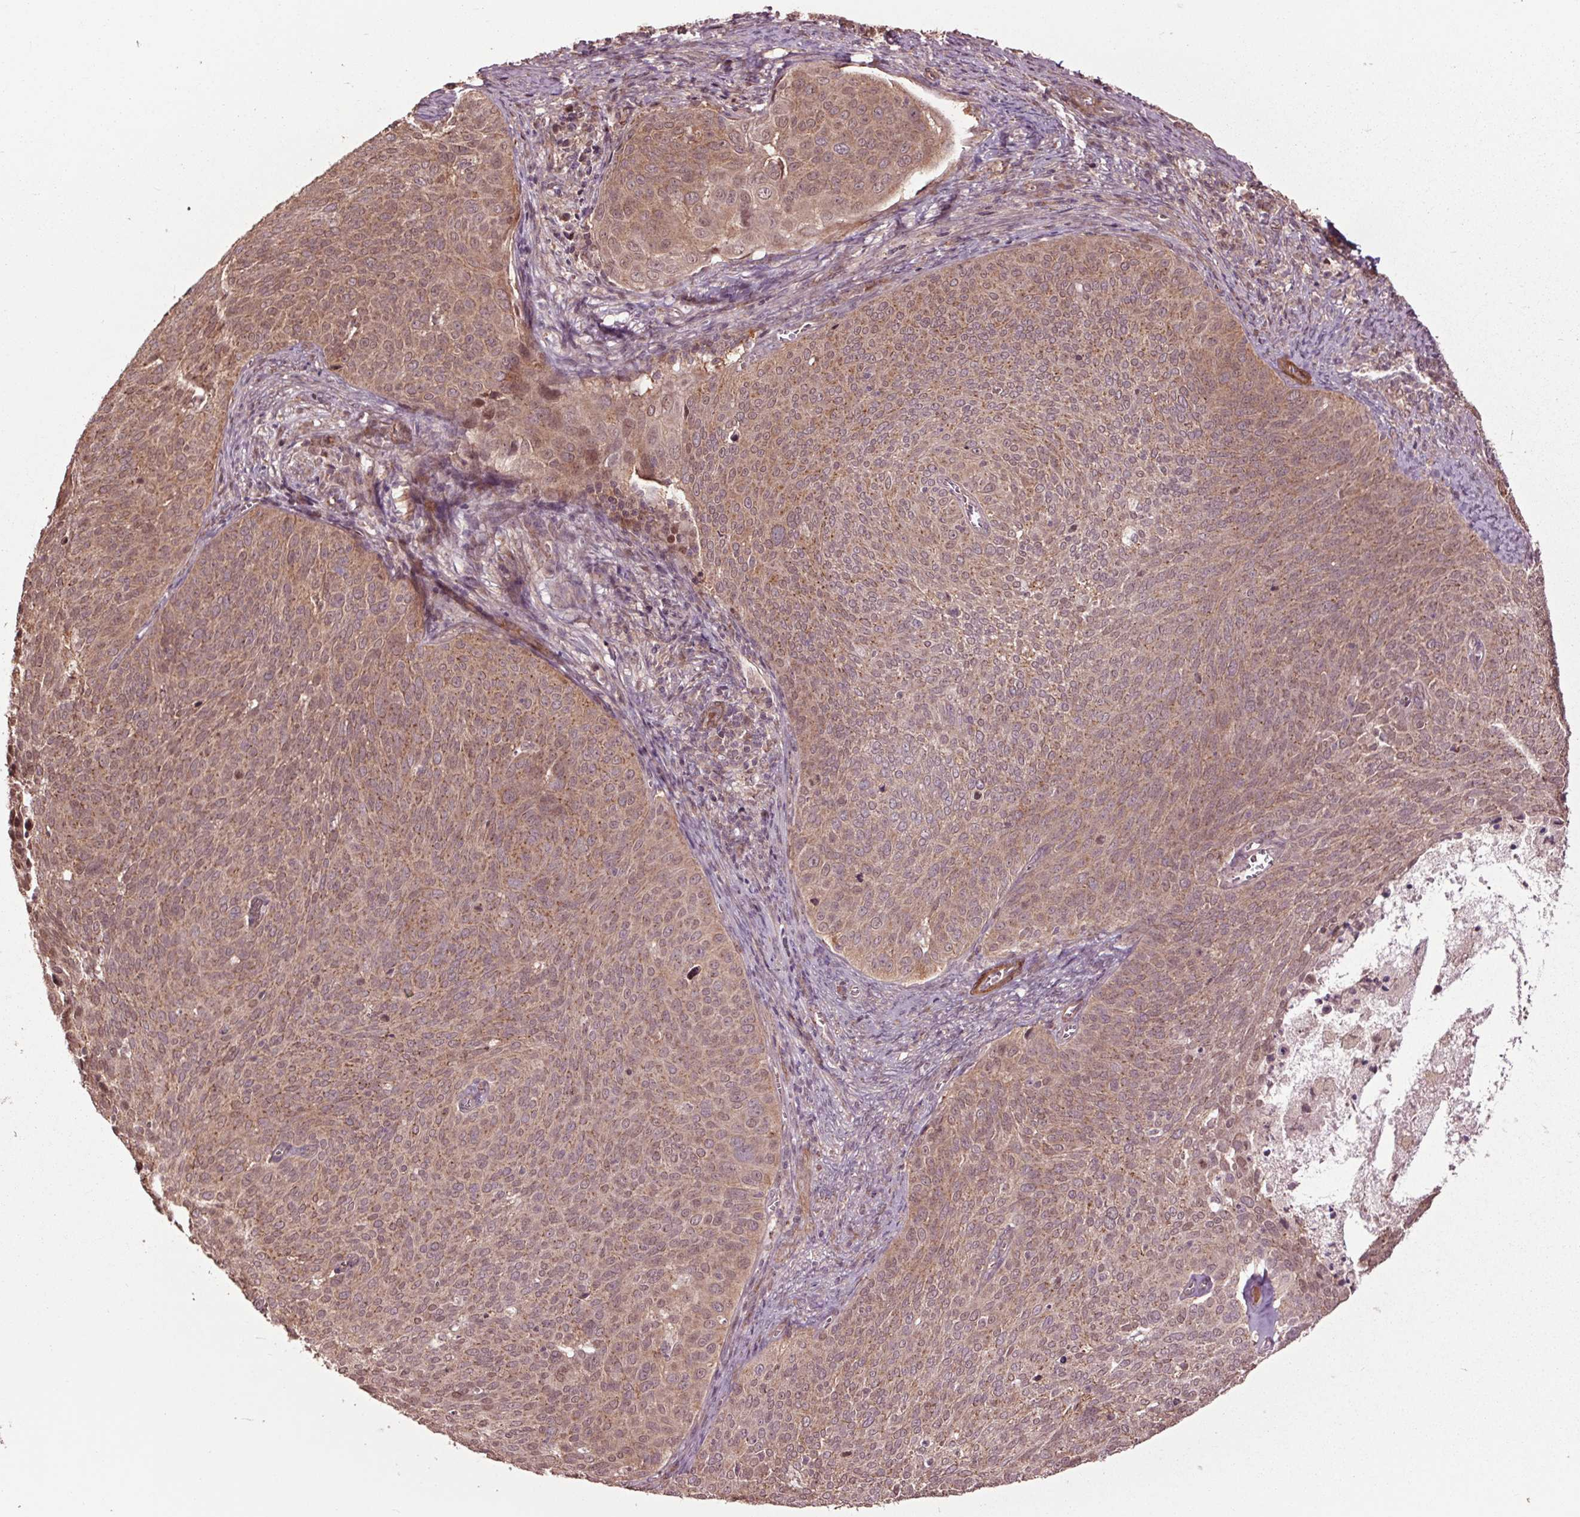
{"staining": {"intensity": "weak", "quantity": ">75%", "location": "cytoplasmic/membranous,nuclear"}, "tissue": "cervical cancer", "cell_type": "Tumor cells", "image_type": "cancer", "snomed": [{"axis": "morphology", "description": "Squamous cell carcinoma, NOS"}, {"axis": "topography", "description": "Cervix"}], "caption": "Immunohistochemical staining of cervical cancer shows low levels of weak cytoplasmic/membranous and nuclear protein expression in about >75% of tumor cells.", "gene": "CEP95", "patient": {"sex": "female", "age": 39}}